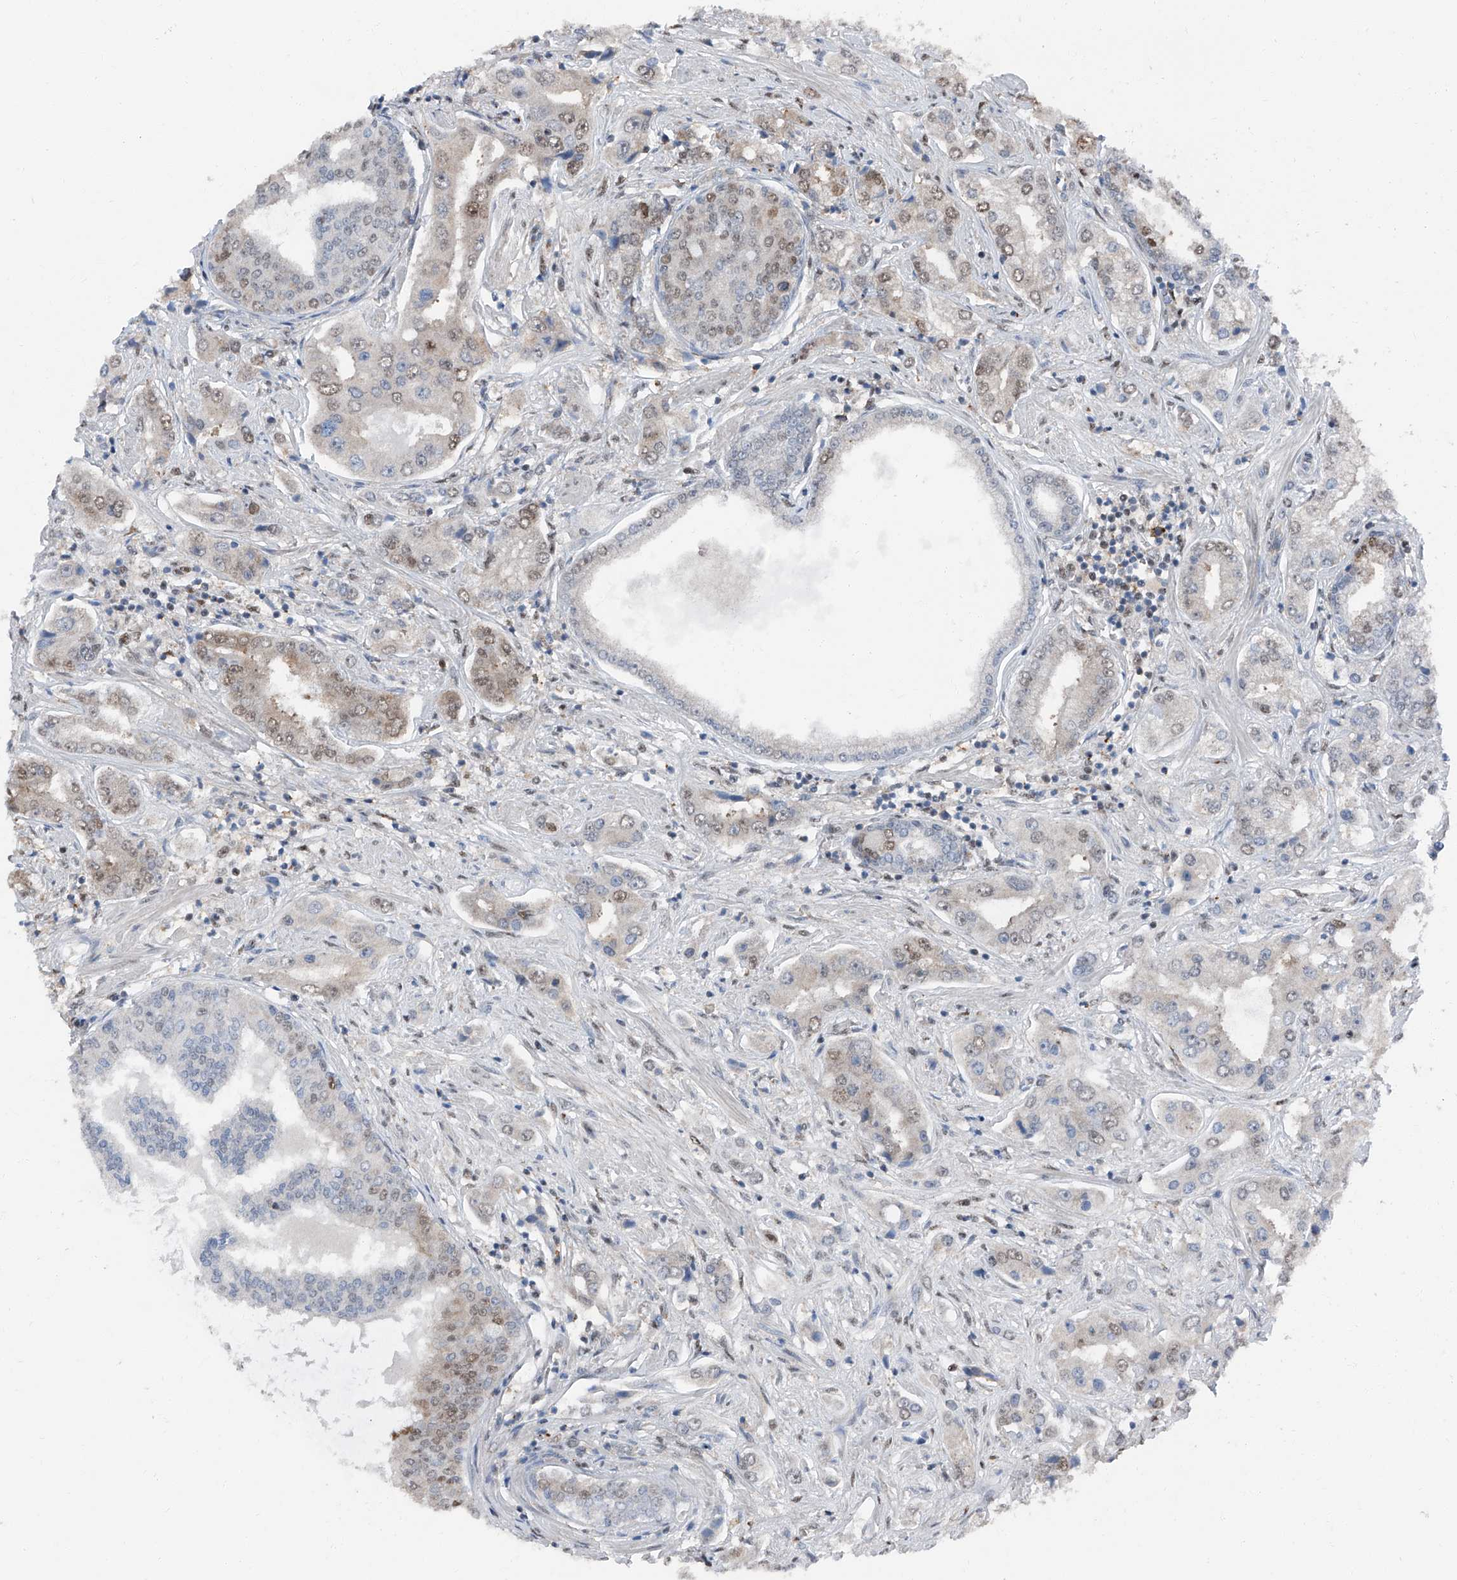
{"staining": {"intensity": "weak", "quantity": "25%-75%", "location": "nuclear"}, "tissue": "prostate cancer", "cell_type": "Tumor cells", "image_type": "cancer", "snomed": [{"axis": "morphology", "description": "Adenocarcinoma, High grade"}, {"axis": "topography", "description": "Prostate"}], "caption": "Protein expression analysis of human prostate cancer (adenocarcinoma (high-grade)) reveals weak nuclear expression in about 25%-75% of tumor cells. (Brightfield microscopy of DAB IHC at high magnification).", "gene": "FKBP5", "patient": {"sex": "male", "age": 66}}